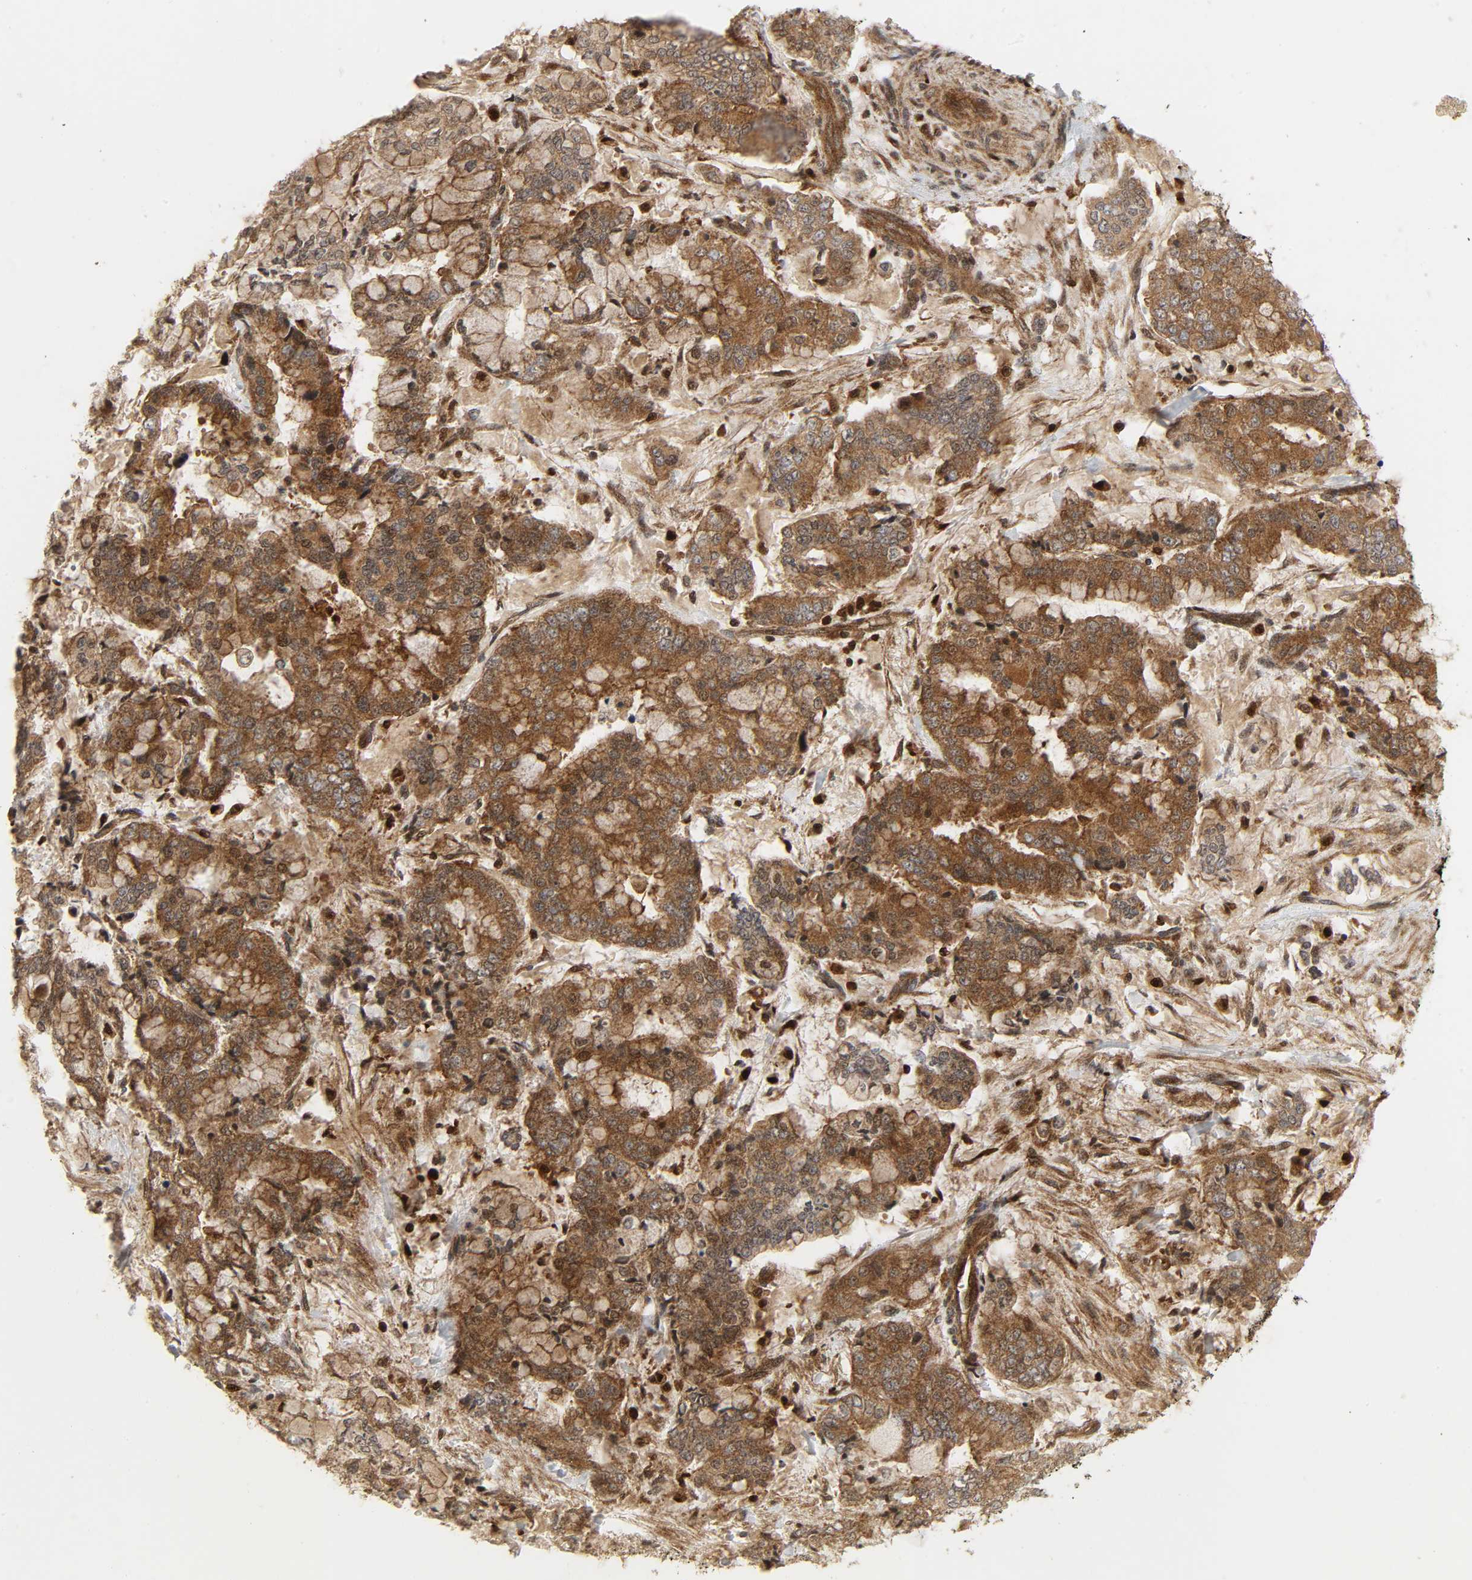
{"staining": {"intensity": "strong", "quantity": ">75%", "location": "cytoplasmic/membranous"}, "tissue": "stomach cancer", "cell_type": "Tumor cells", "image_type": "cancer", "snomed": [{"axis": "morphology", "description": "Normal tissue, NOS"}, {"axis": "morphology", "description": "Adenocarcinoma, NOS"}, {"axis": "topography", "description": "Stomach, upper"}, {"axis": "topography", "description": "Stomach"}], "caption": "Stomach adenocarcinoma was stained to show a protein in brown. There is high levels of strong cytoplasmic/membranous staining in about >75% of tumor cells.", "gene": "CHUK", "patient": {"sex": "male", "age": 76}}